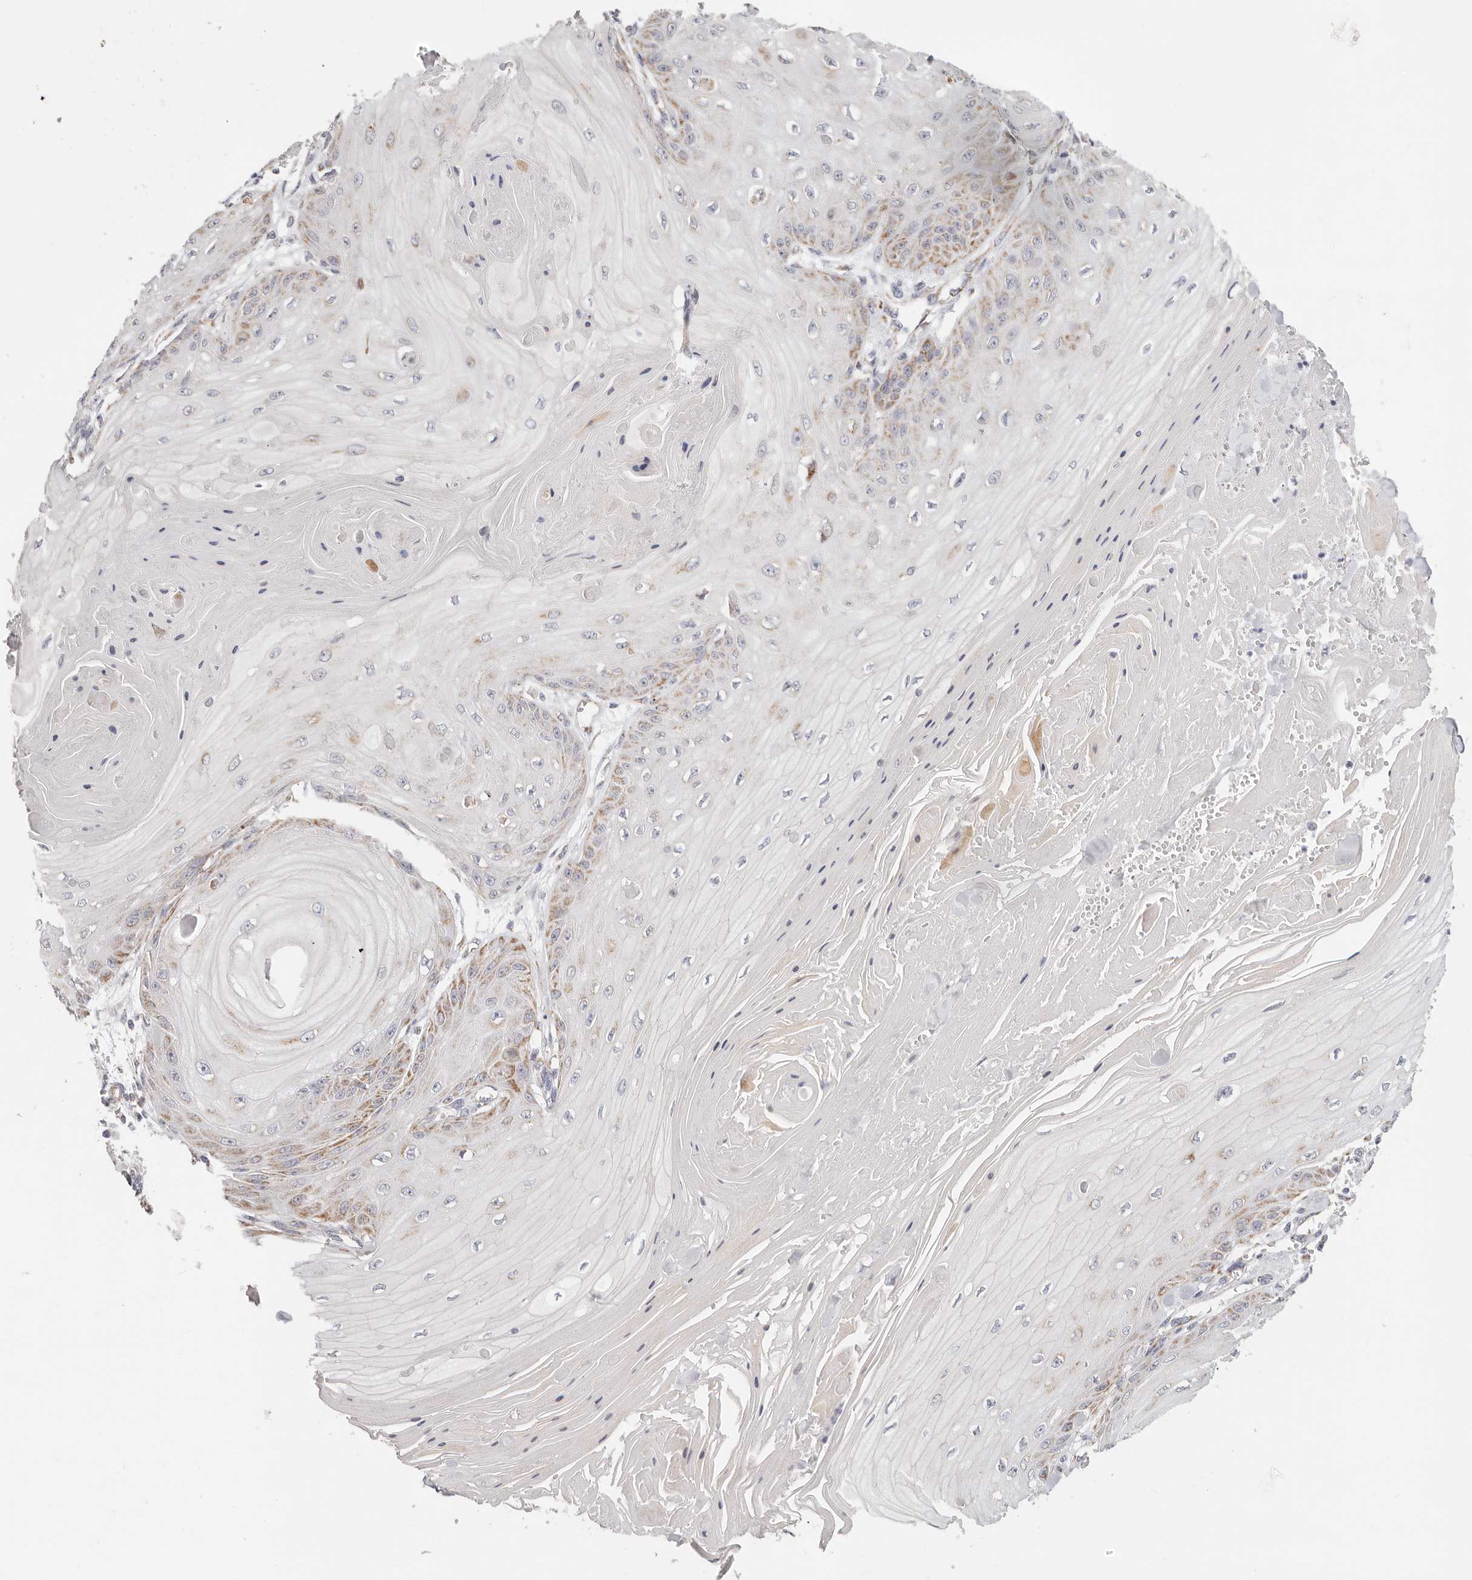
{"staining": {"intensity": "moderate", "quantity": "<25%", "location": "cytoplasmic/membranous"}, "tissue": "skin cancer", "cell_type": "Tumor cells", "image_type": "cancer", "snomed": [{"axis": "morphology", "description": "Squamous cell carcinoma, NOS"}, {"axis": "topography", "description": "Skin"}], "caption": "About <25% of tumor cells in human skin cancer (squamous cell carcinoma) reveal moderate cytoplasmic/membranous protein expression as visualized by brown immunohistochemical staining.", "gene": "AFDN", "patient": {"sex": "male", "age": 74}}